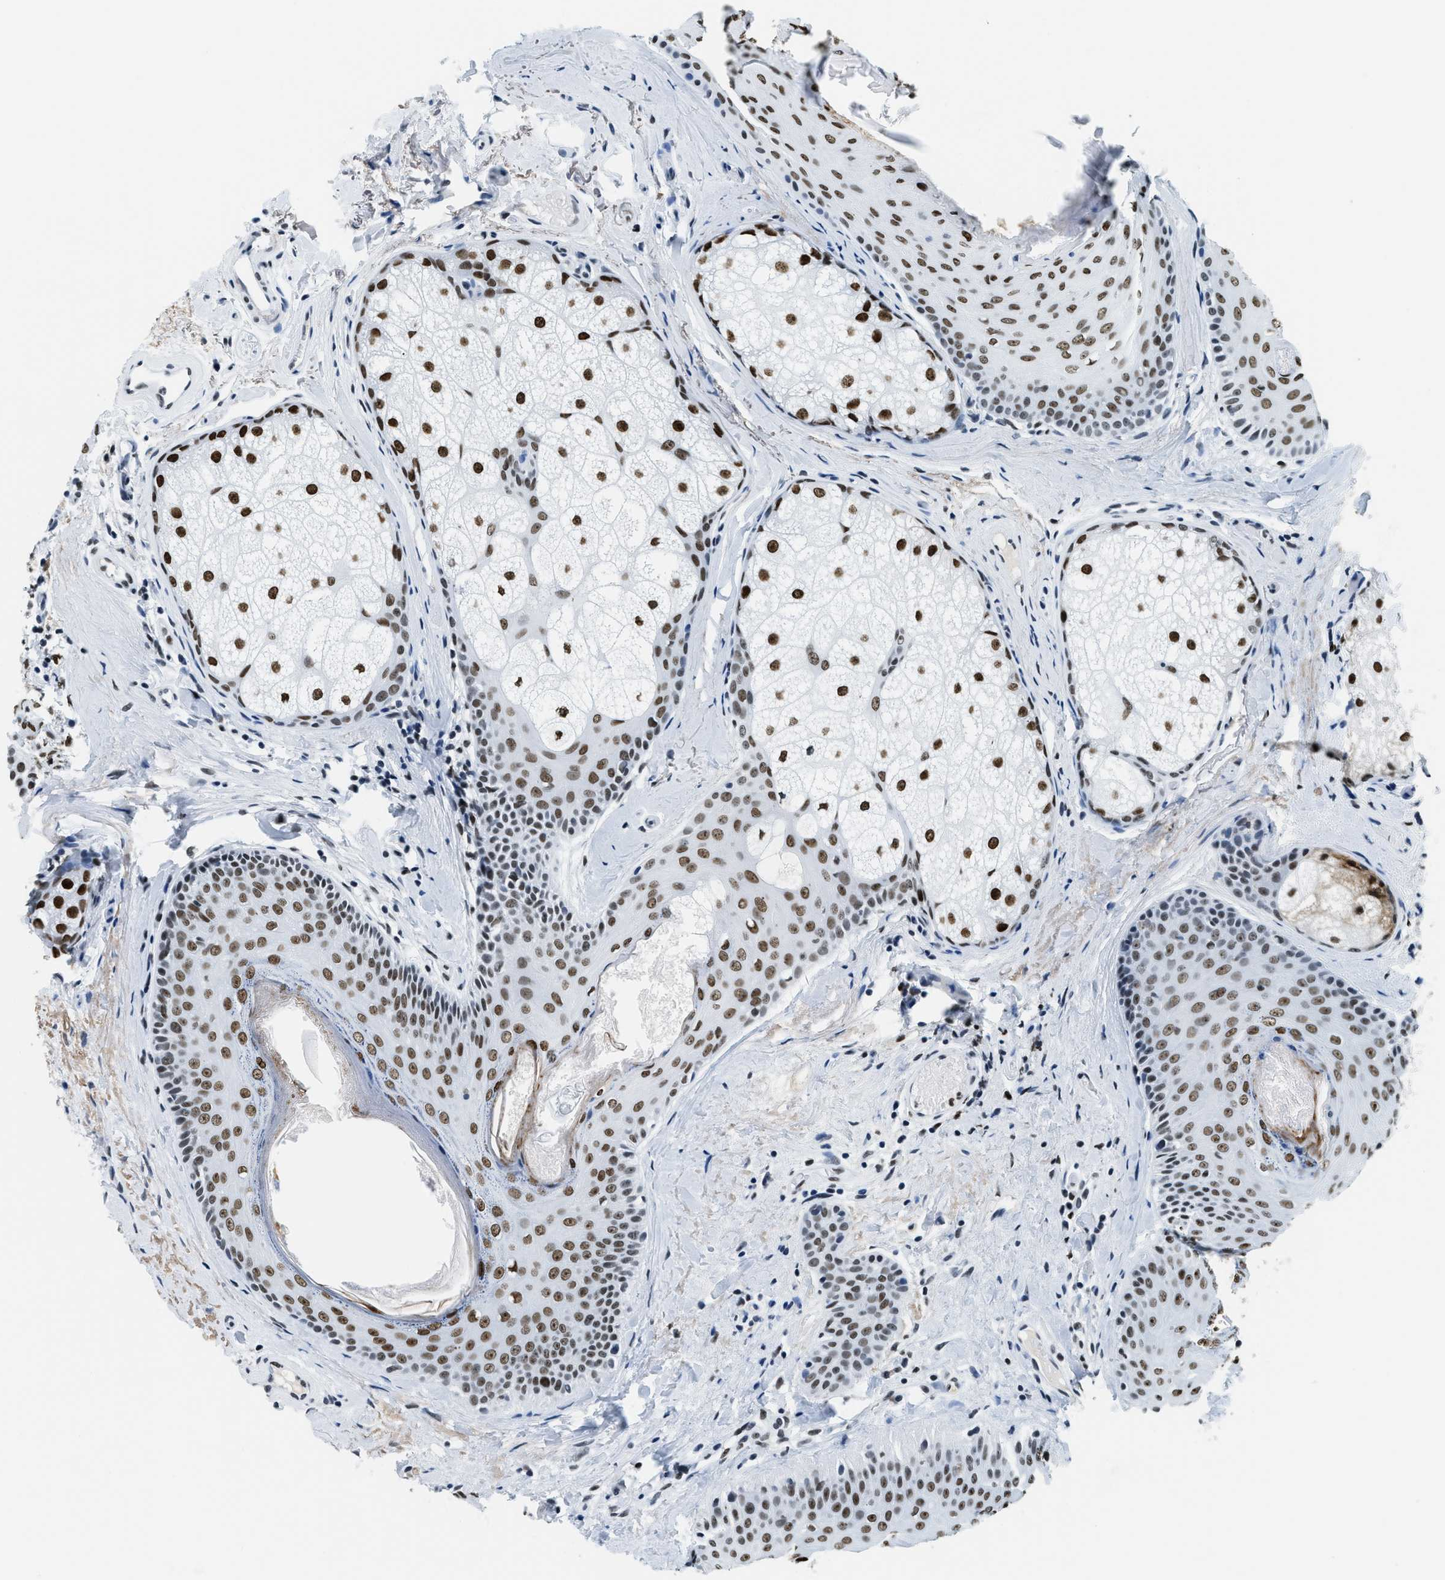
{"staining": {"intensity": "strong", "quantity": ">75%", "location": "nuclear"}, "tissue": "oral mucosa", "cell_type": "Squamous epithelial cells", "image_type": "normal", "snomed": [{"axis": "morphology", "description": "Normal tissue, NOS"}, {"axis": "topography", "description": "Skin"}, {"axis": "topography", "description": "Oral tissue"}], "caption": "Oral mucosa stained with a brown dye shows strong nuclear positive expression in about >75% of squamous epithelial cells.", "gene": "TOP1", "patient": {"sex": "male", "age": 84}}